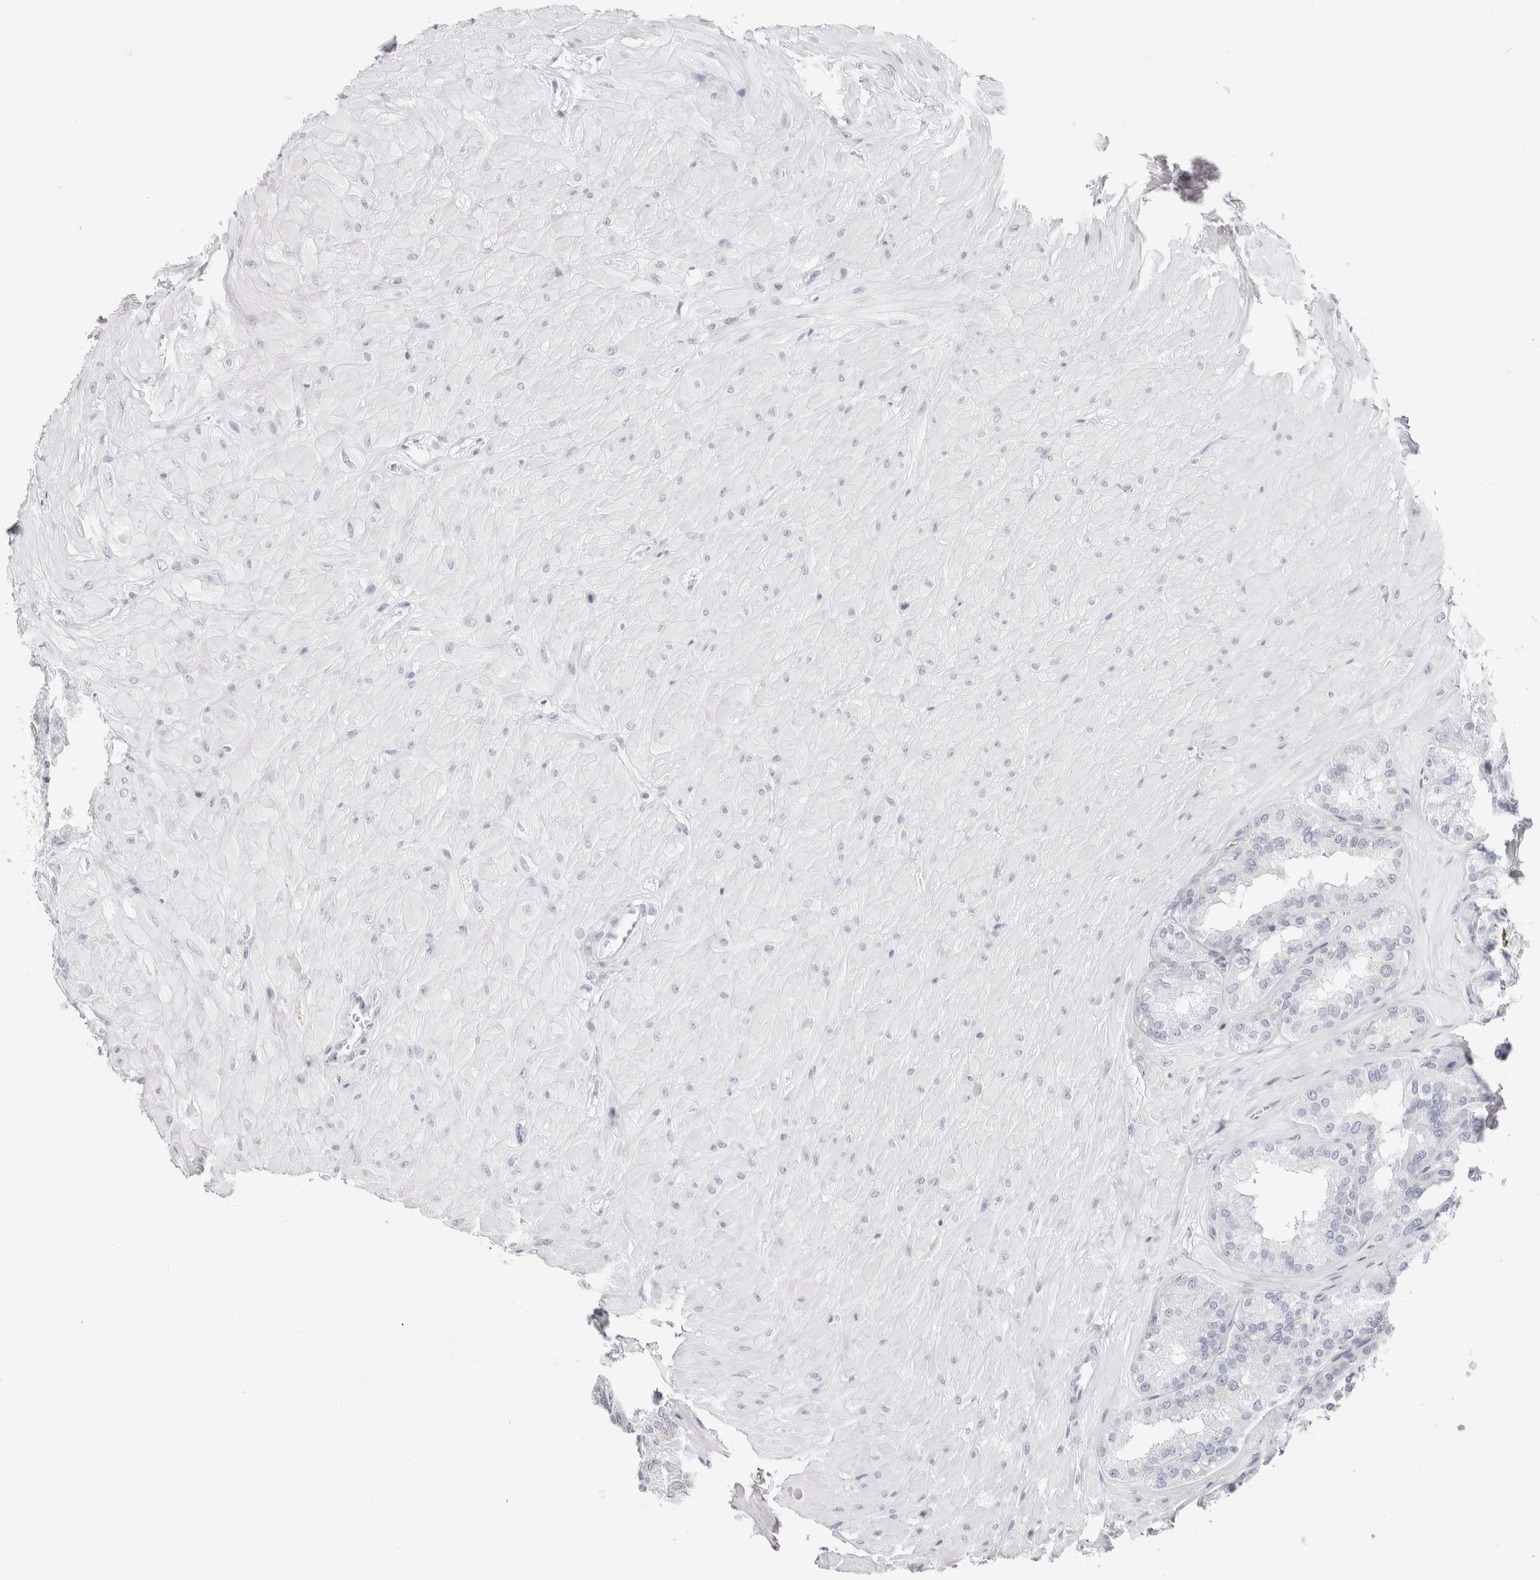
{"staining": {"intensity": "negative", "quantity": "none", "location": "none"}, "tissue": "seminal vesicle", "cell_type": "Glandular cells", "image_type": "normal", "snomed": [{"axis": "morphology", "description": "Normal tissue, NOS"}, {"axis": "topography", "description": "Prostate"}, {"axis": "topography", "description": "Seminal veicle"}], "caption": "DAB (3,3'-diaminobenzidine) immunohistochemical staining of benign human seminal vesicle shows no significant positivity in glandular cells.", "gene": "GARIN1A", "patient": {"sex": "male", "age": 51}}